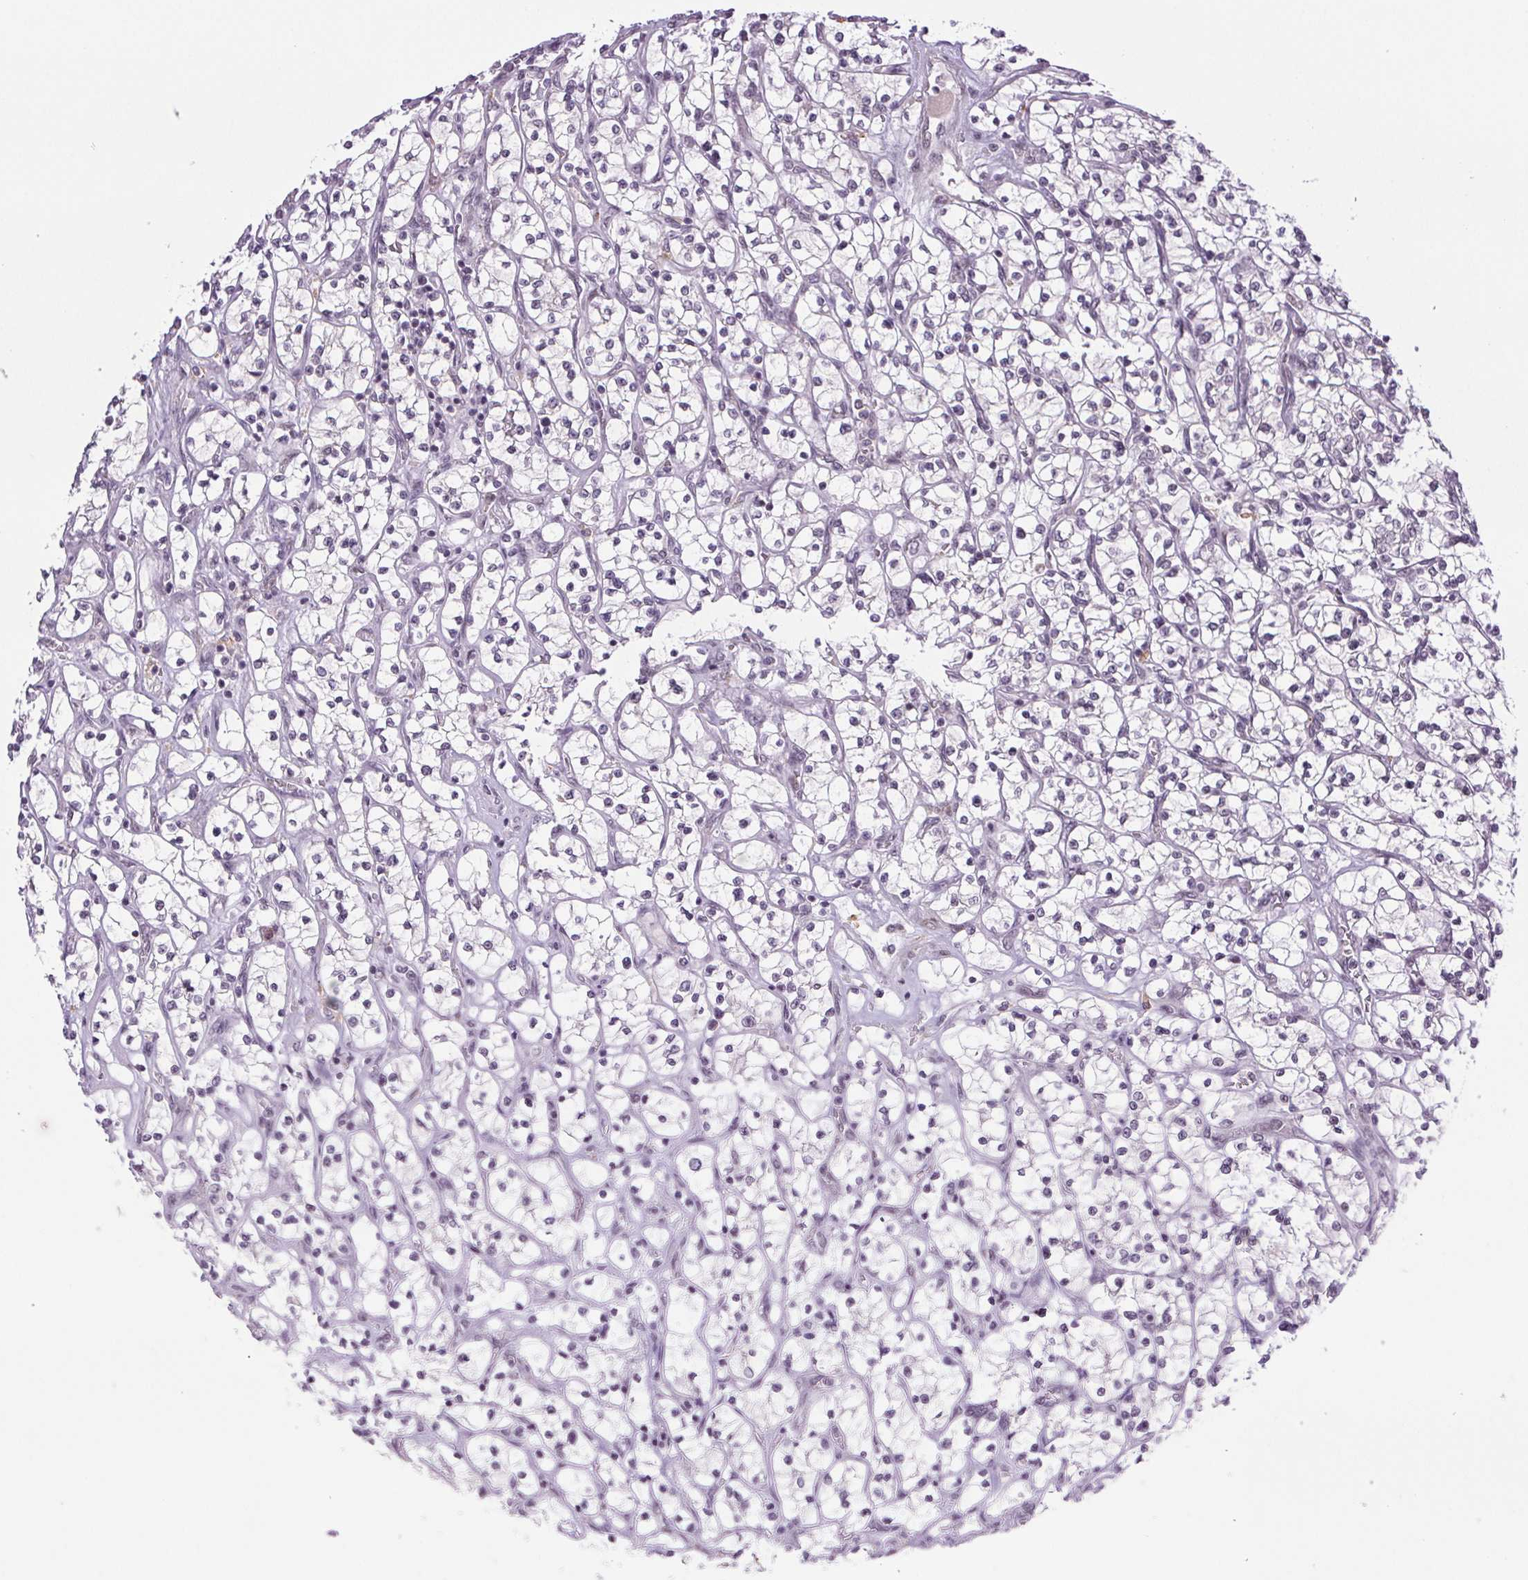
{"staining": {"intensity": "negative", "quantity": "none", "location": "none"}, "tissue": "renal cancer", "cell_type": "Tumor cells", "image_type": "cancer", "snomed": [{"axis": "morphology", "description": "Adenocarcinoma, NOS"}, {"axis": "topography", "description": "Kidney"}], "caption": "A photomicrograph of human adenocarcinoma (renal) is negative for staining in tumor cells.", "gene": "PRPF18", "patient": {"sex": "female", "age": 64}}